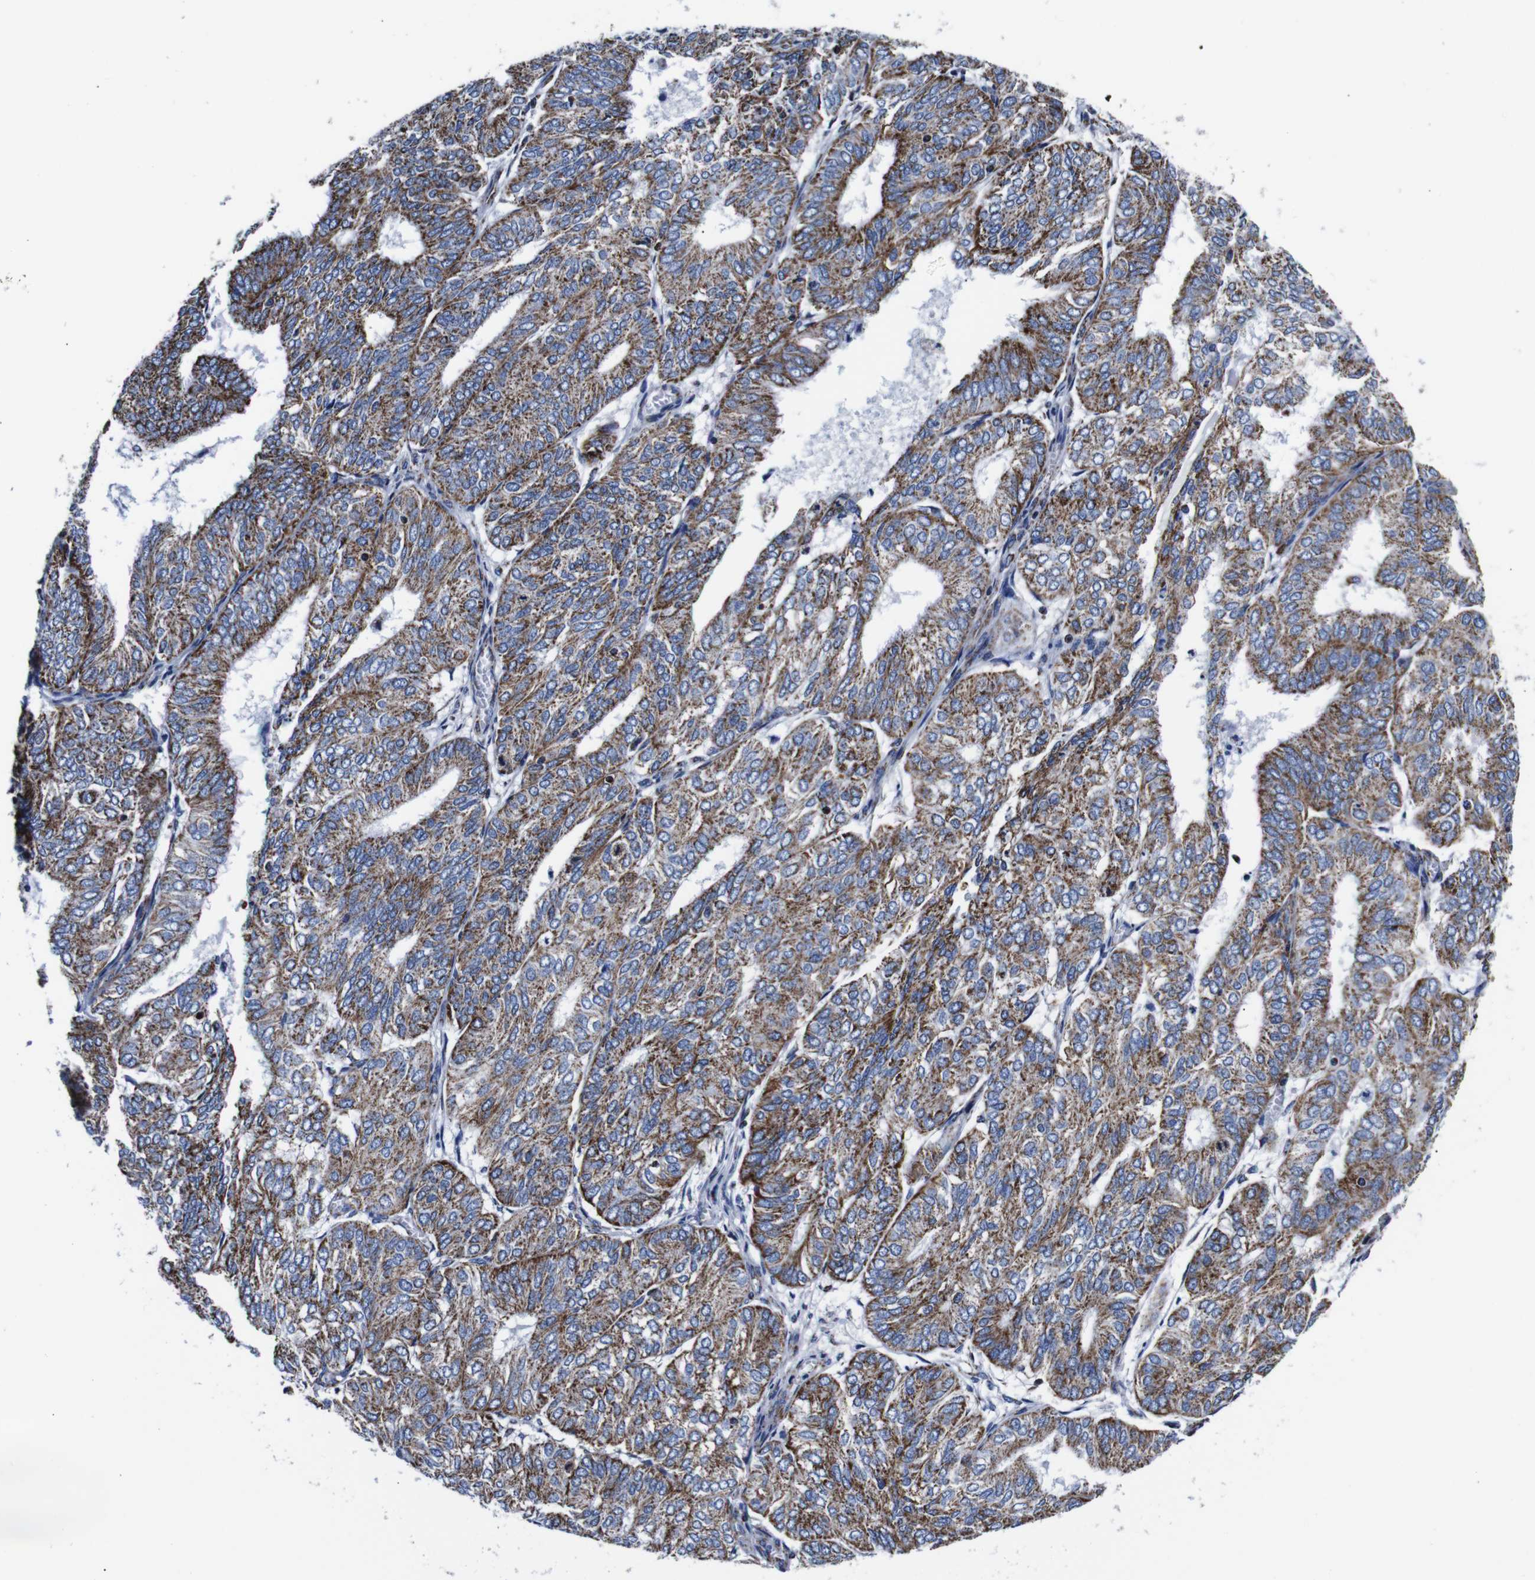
{"staining": {"intensity": "moderate", "quantity": ">75%", "location": "cytoplasmic/membranous"}, "tissue": "endometrial cancer", "cell_type": "Tumor cells", "image_type": "cancer", "snomed": [{"axis": "morphology", "description": "Adenocarcinoma, NOS"}, {"axis": "topography", "description": "Uterus"}], "caption": "The photomicrograph demonstrates staining of endometrial adenocarcinoma, revealing moderate cytoplasmic/membranous protein positivity (brown color) within tumor cells.", "gene": "FKBP9", "patient": {"sex": "female", "age": 60}}